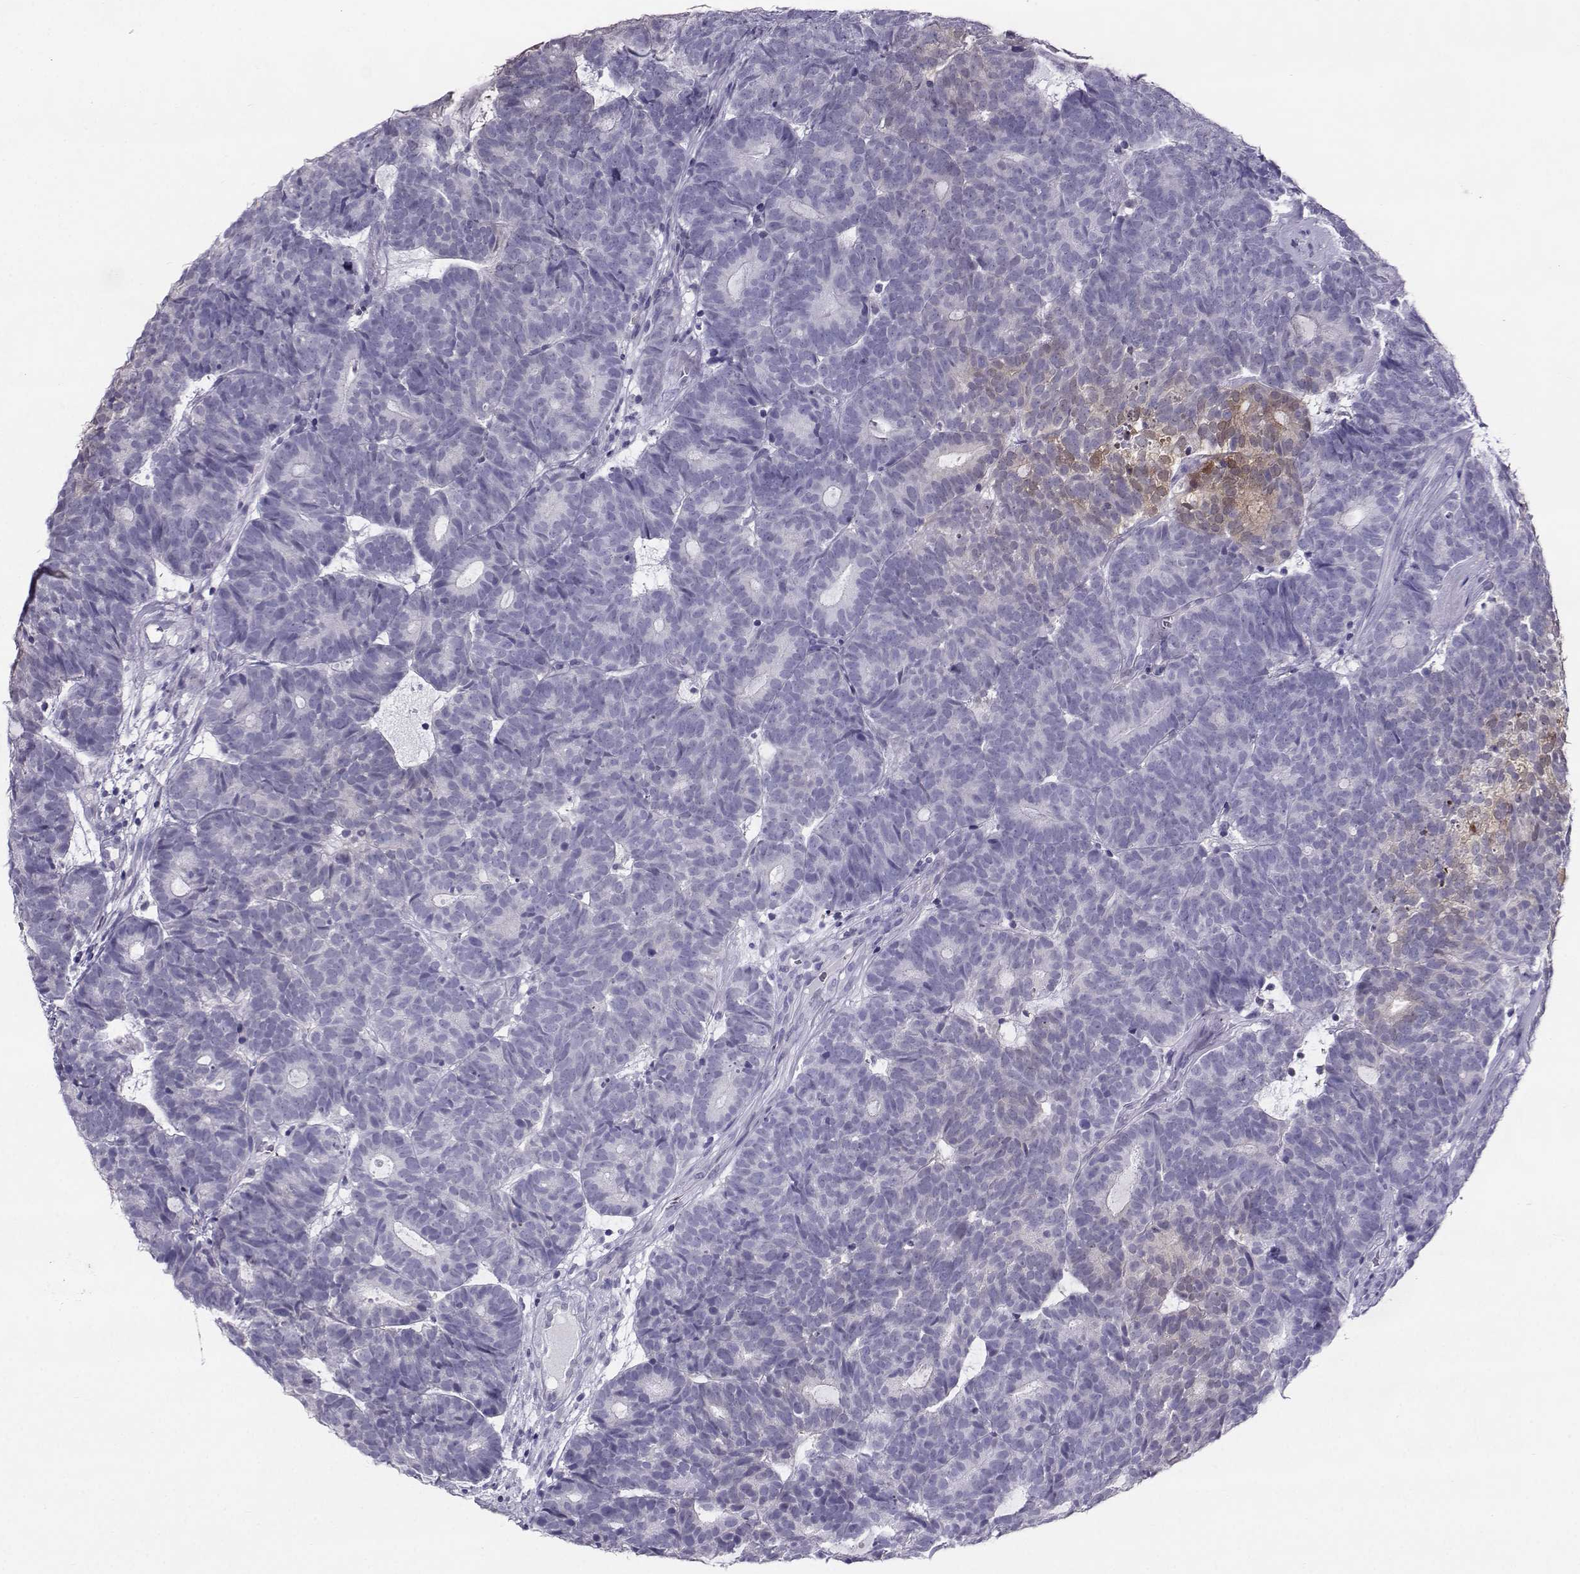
{"staining": {"intensity": "moderate", "quantity": "<25%", "location": "nuclear"}, "tissue": "head and neck cancer", "cell_type": "Tumor cells", "image_type": "cancer", "snomed": [{"axis": "morphology", "description": "Adenocarcinoma, NOS"}, {"axis": "topography", "description": "Head-Neck"}], "caption": "Protein staining of head and neck cancer tissue shows moderate nuclear expression in approximately <25% of tumor cells. Nuclei are stained in blue.", "gene": "PGK1", "patient": {"sex": "female", "age": 81}}